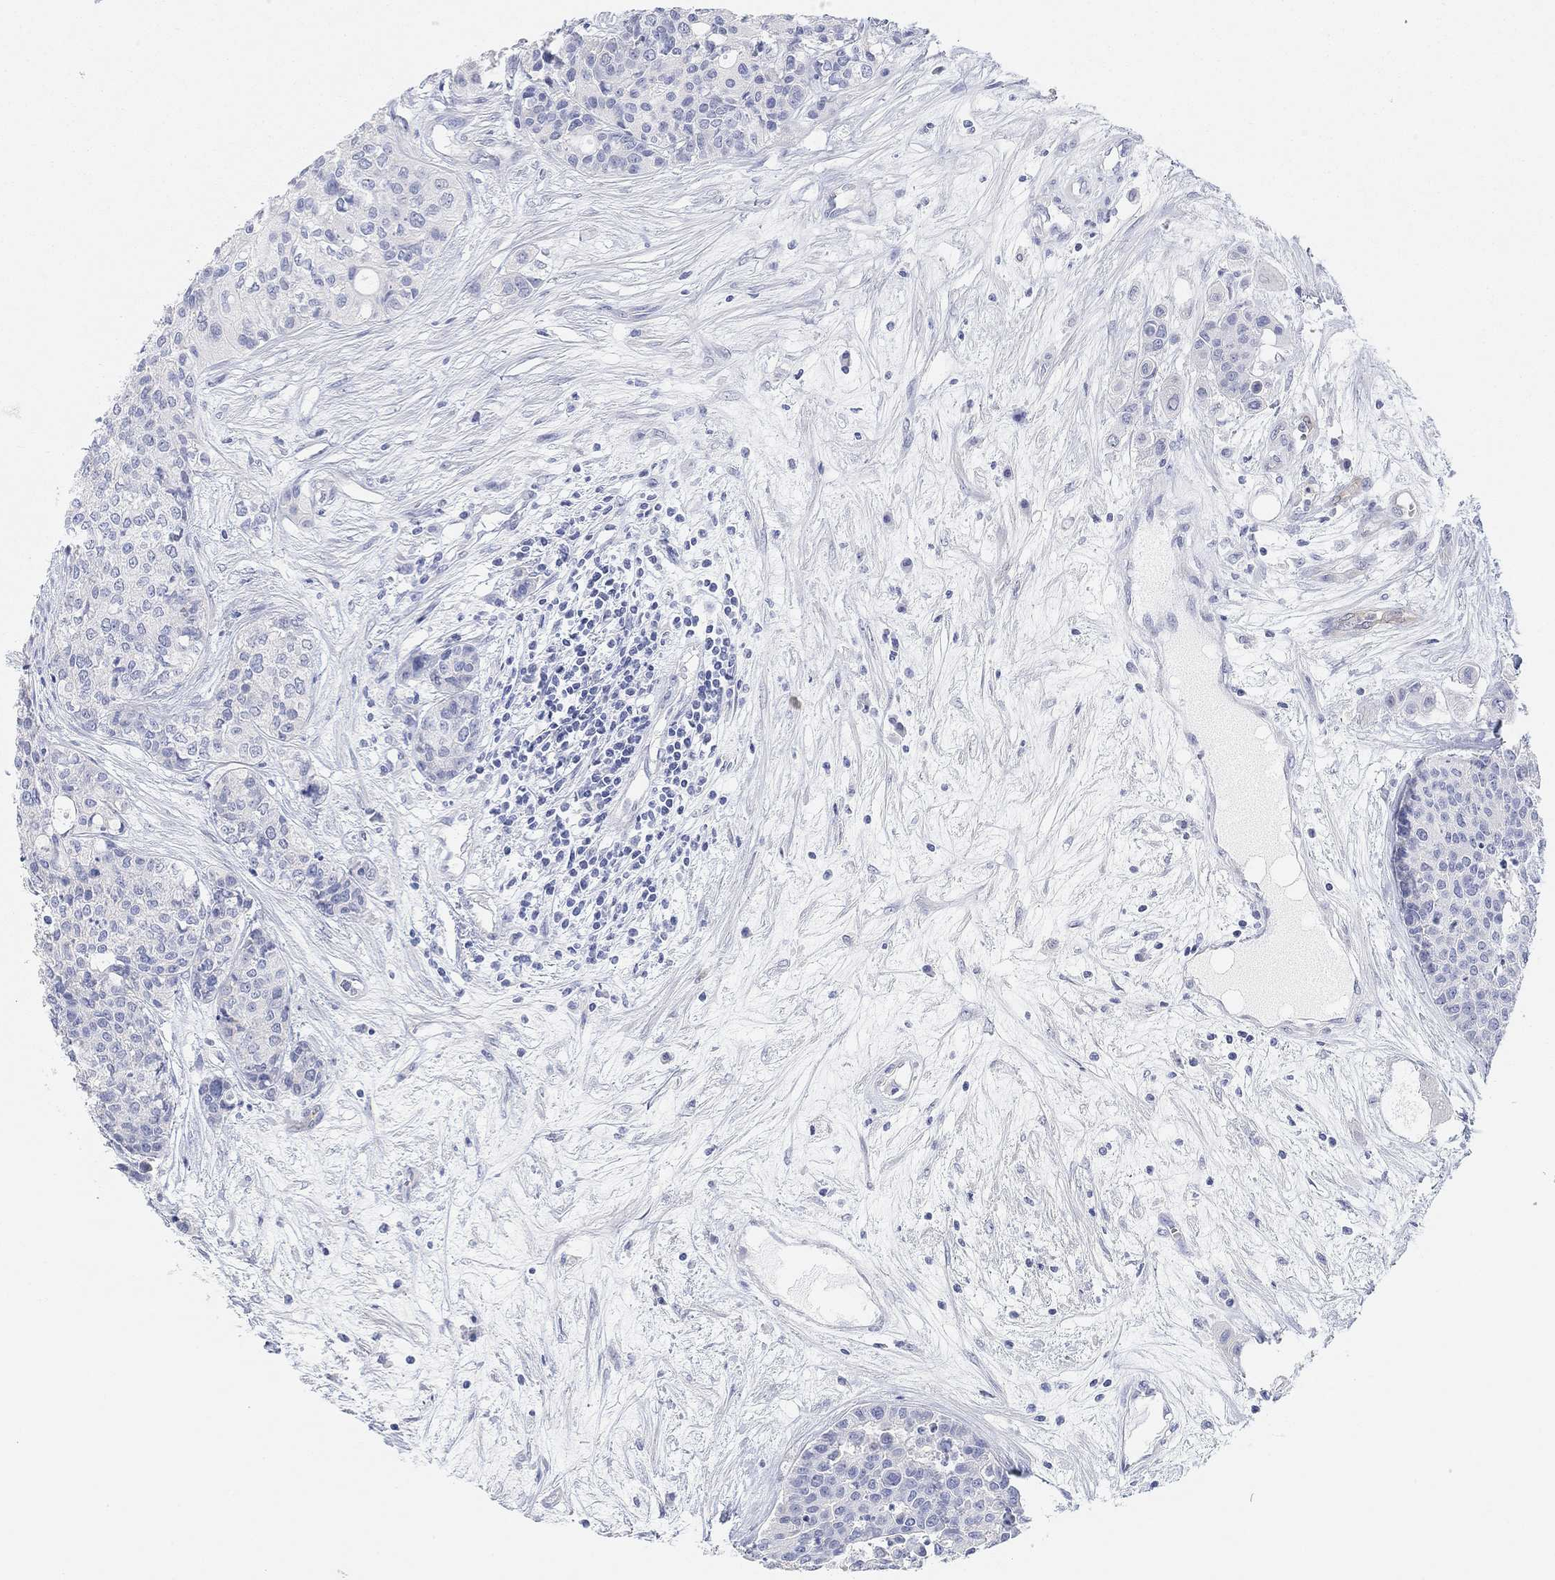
{"staining": {"intensity": "negative", "quantity": "none", "location": "none"}, "tissue": "carcinoid", "cell_type": "Tumor cells", "image_type": "cancer", "snomed": [{"axis": "morphology", "description": "Carcinoid, malignant, NOS"}, {"axis": "topography", "description": "Colon"}], "caption": "Protein analysis of carcinoid shows no significant expression in tumor cells.", "gene": "VAT1L", "patient": {"sex": "male", "age": 81}}